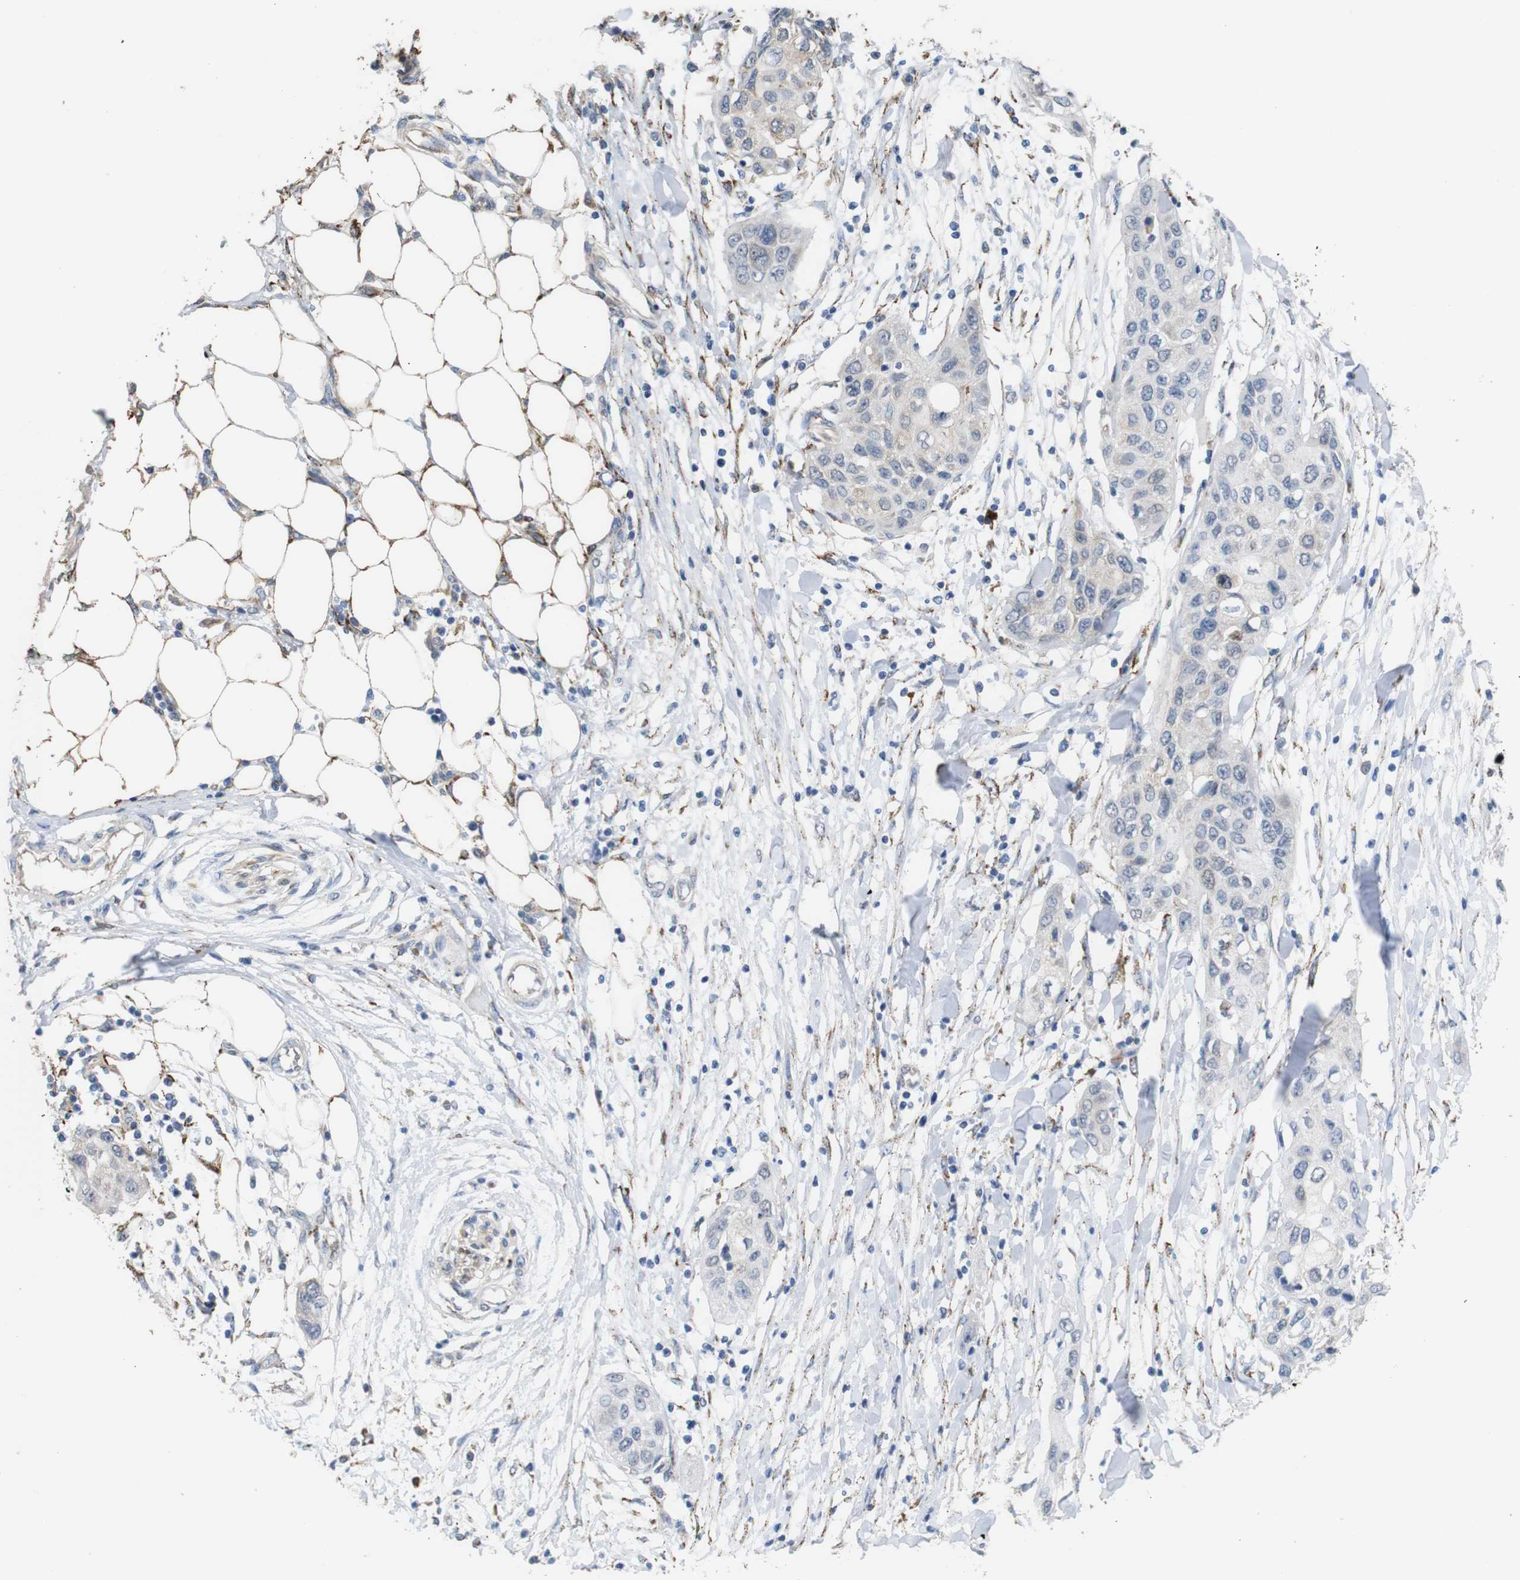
{"staining": {"intensity": "weak", "quantity": "<25%", "location": "cytoplasmic/membranous"}, "tissue": "pancreatic cancer", "cell_type": "Tumor cells", "image_type": "cancer", "snomed": [{"axis": "morphology", "description": "Adenocarcinoma, NOS"}, {"axis": "topography", "description": "Pancreas"}], "caption": "Pancreatic adenocarcinoma was stained to show a protein in brown. There is no significant positivity in tumor cells.", "gene": "PTPRR", "patient": {"sex": "female", "age": 70}}